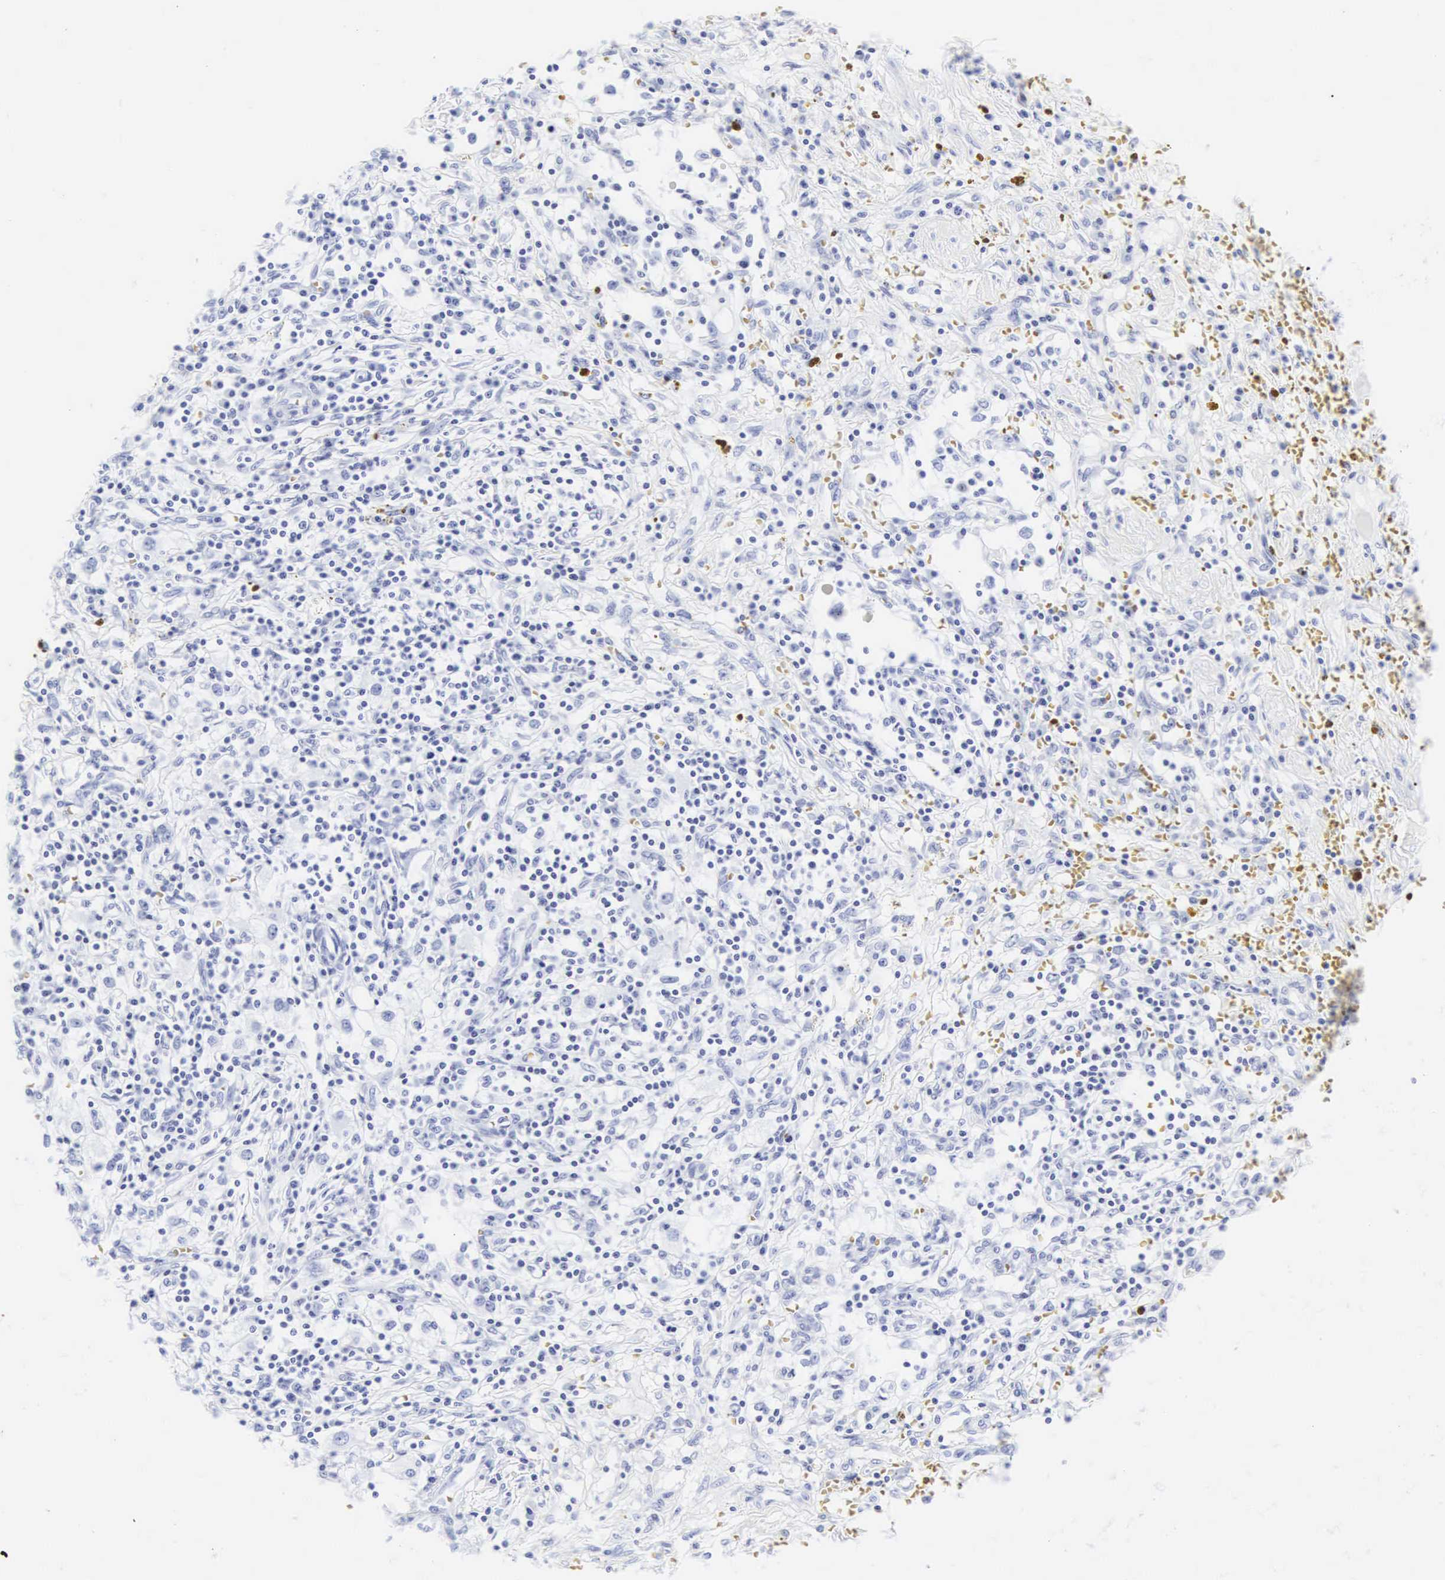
{"staining": {"intensity": "negative", "quantity": "none", "location": "none"}, "tissue": "renal cancer", "cell_type": "Tumor cells", "image_type": "cancer", "snomed": [{"axis": "morphology", "description": "Adenocarcinoma, NOS"}, {"axis": "topography", "description": "Kidney"}], "caption": "The histopathology image exhibits no significant positivity in tumor cells of renal adenocarcinoma.", "gene": "CGB3", "patient": {"sex": "male", "age": 82}}